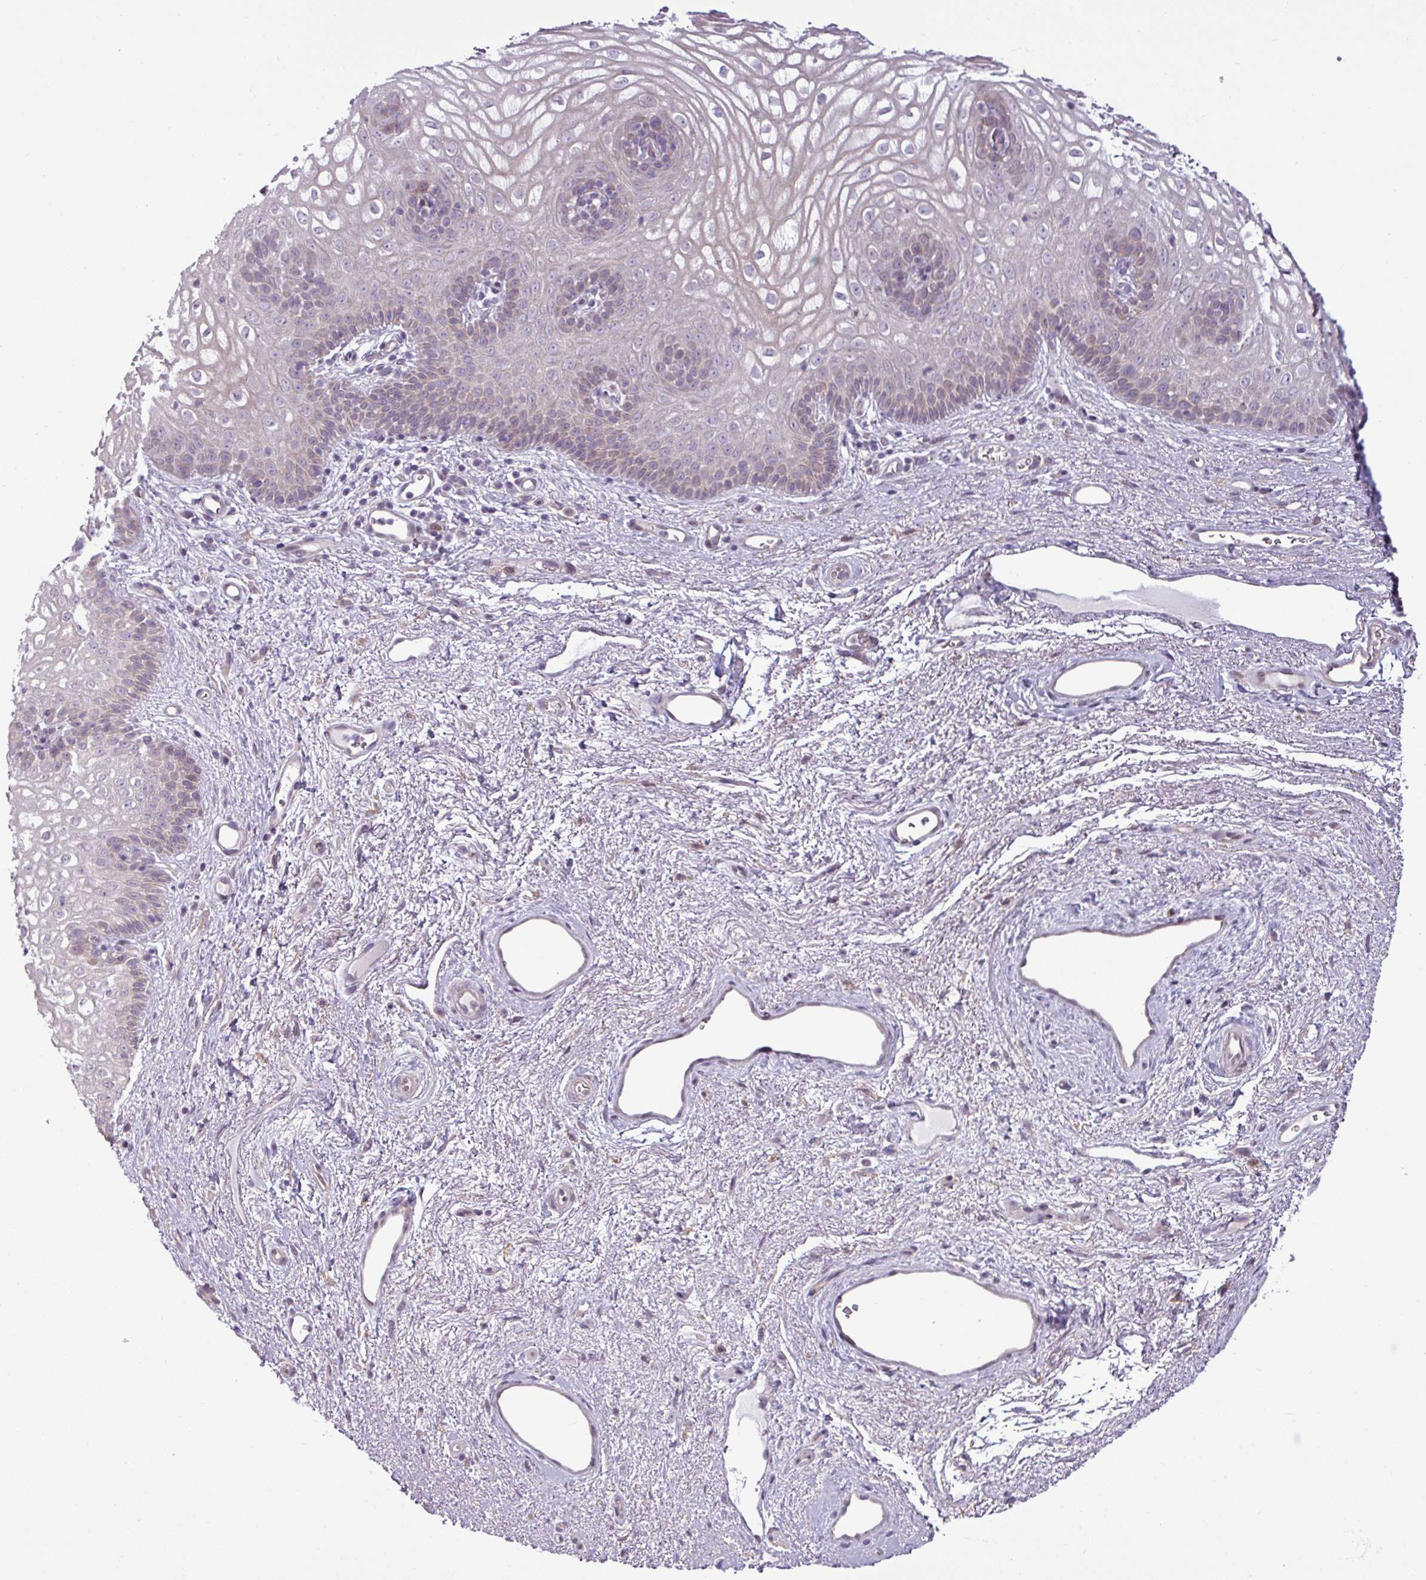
{"staining": {"intensity": "negative", "quantity": "none", "location": "none"}, "tissue": "vagina", "cell_type": "Squamous epithelial cells", "image_type": "normal", "snomed": [{"axis": "morphology", "description": "Normal tissue, NOS"}, {"axis": "topography", "description": "Vagina"}], "caption": "A photomicrograph of human vagina is negative for staining in squamous epithelial cells. (Brightfield microscopy of DAB (3,3'-diaminobenzidine) IHC at high magnification).", "gene": "GPT2", "patient": {"sex": "female", "age": 47}}